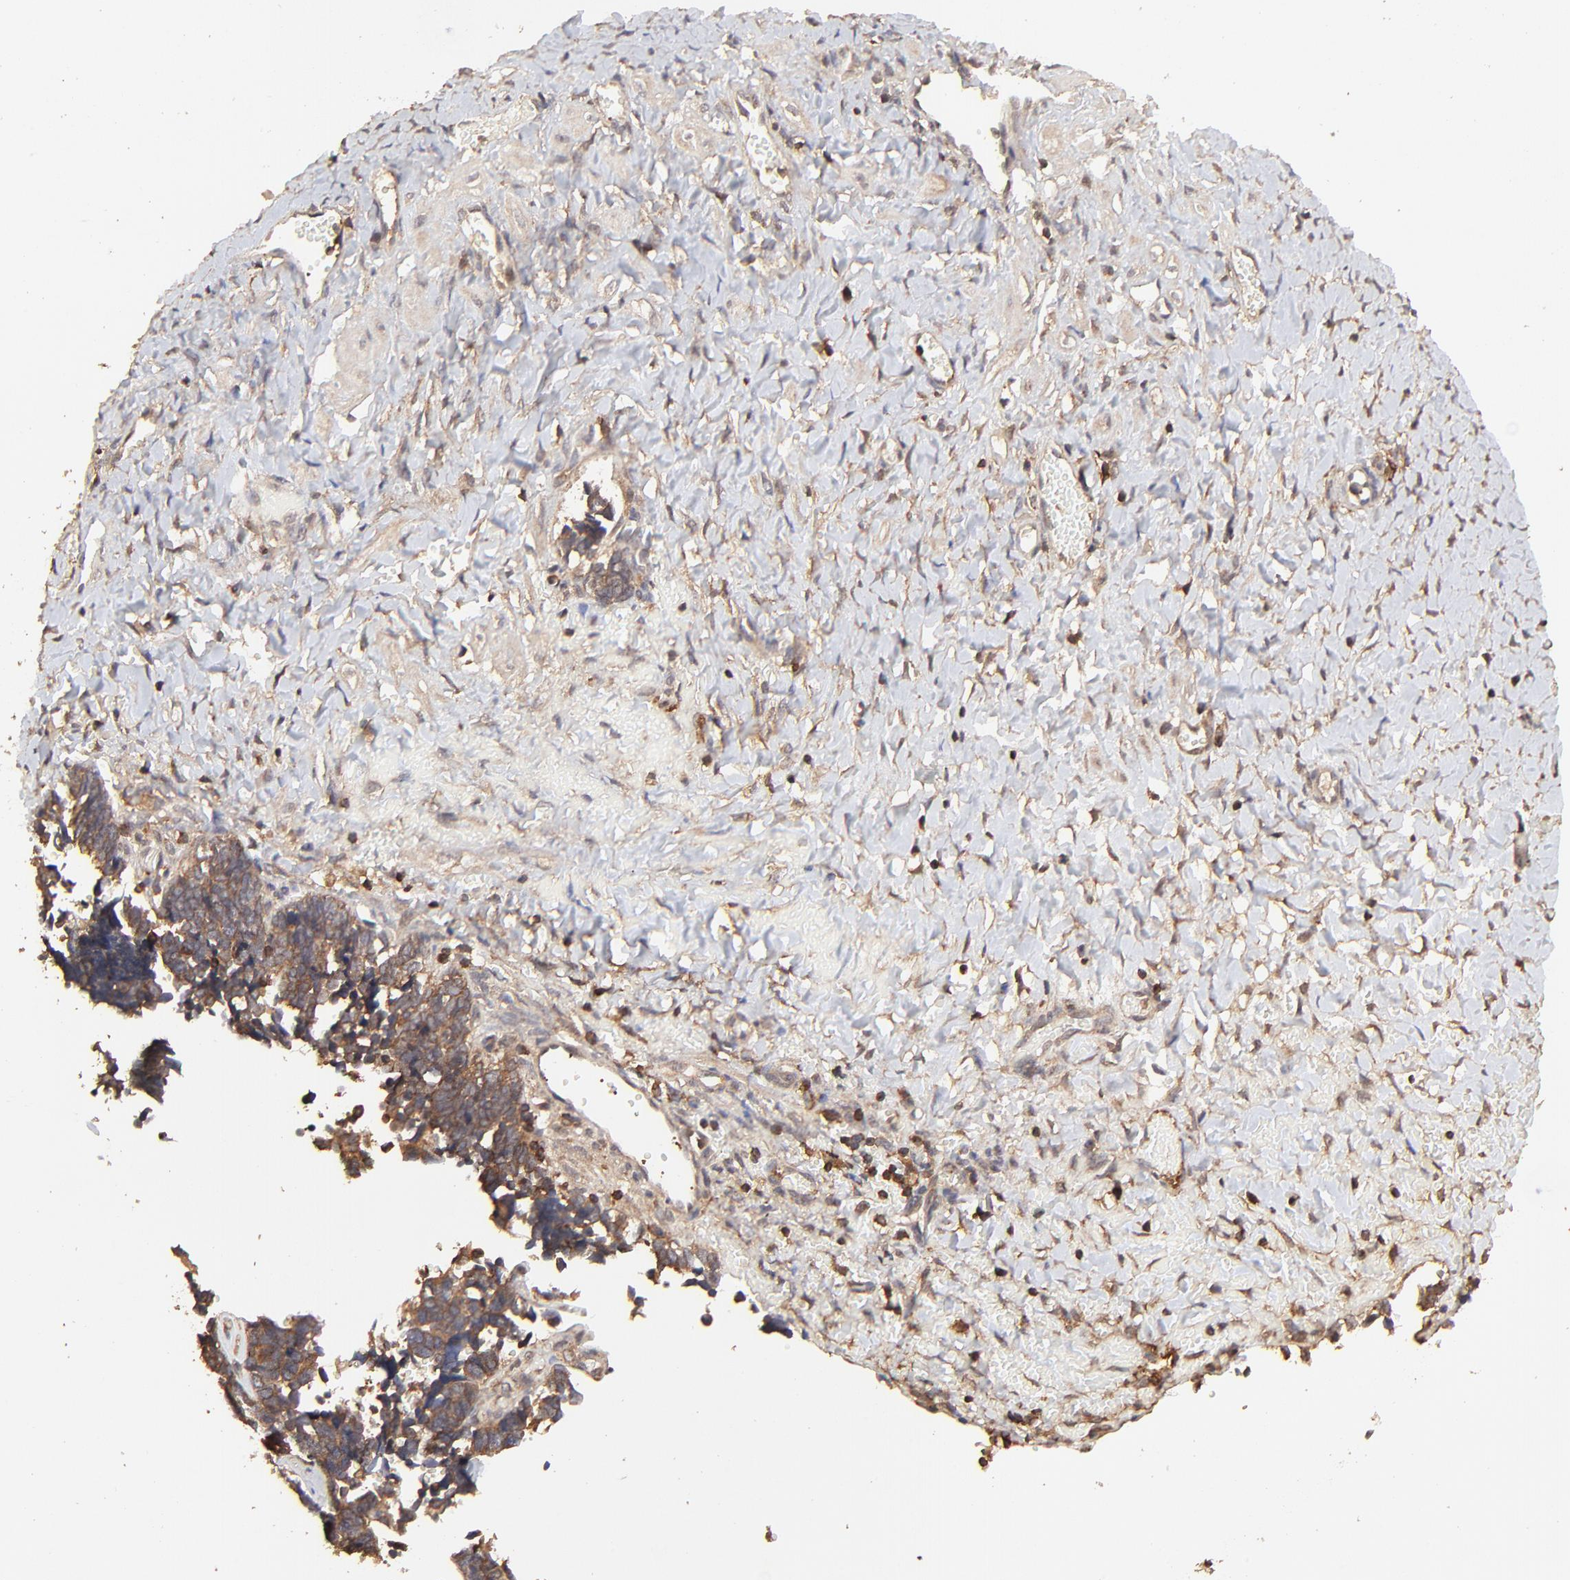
{"staining": {"intensity": "moderate", "quantity": ">75%", "location": "cytoplasmic/membranous,nuclear"}, "tissue": "ovarian cancer", "cell_type": "Tumor cells", "image_type": "cancer", "snomed": [{"axis": "morphology", "description": "Cystadenocarcinoma, serous, NOS"}, {"axis": "topography", "description": "Ovary"}], "caption": "Immunohistochemical staining of ovarian serous cystadenocarcinoma exhibits medium levels of moderate cytoplasmic/membranous and nuclear protein positivity in about >75% of tumor cells.", "gene": "STON2", "patient": {"sex": "female", "age": 77}}